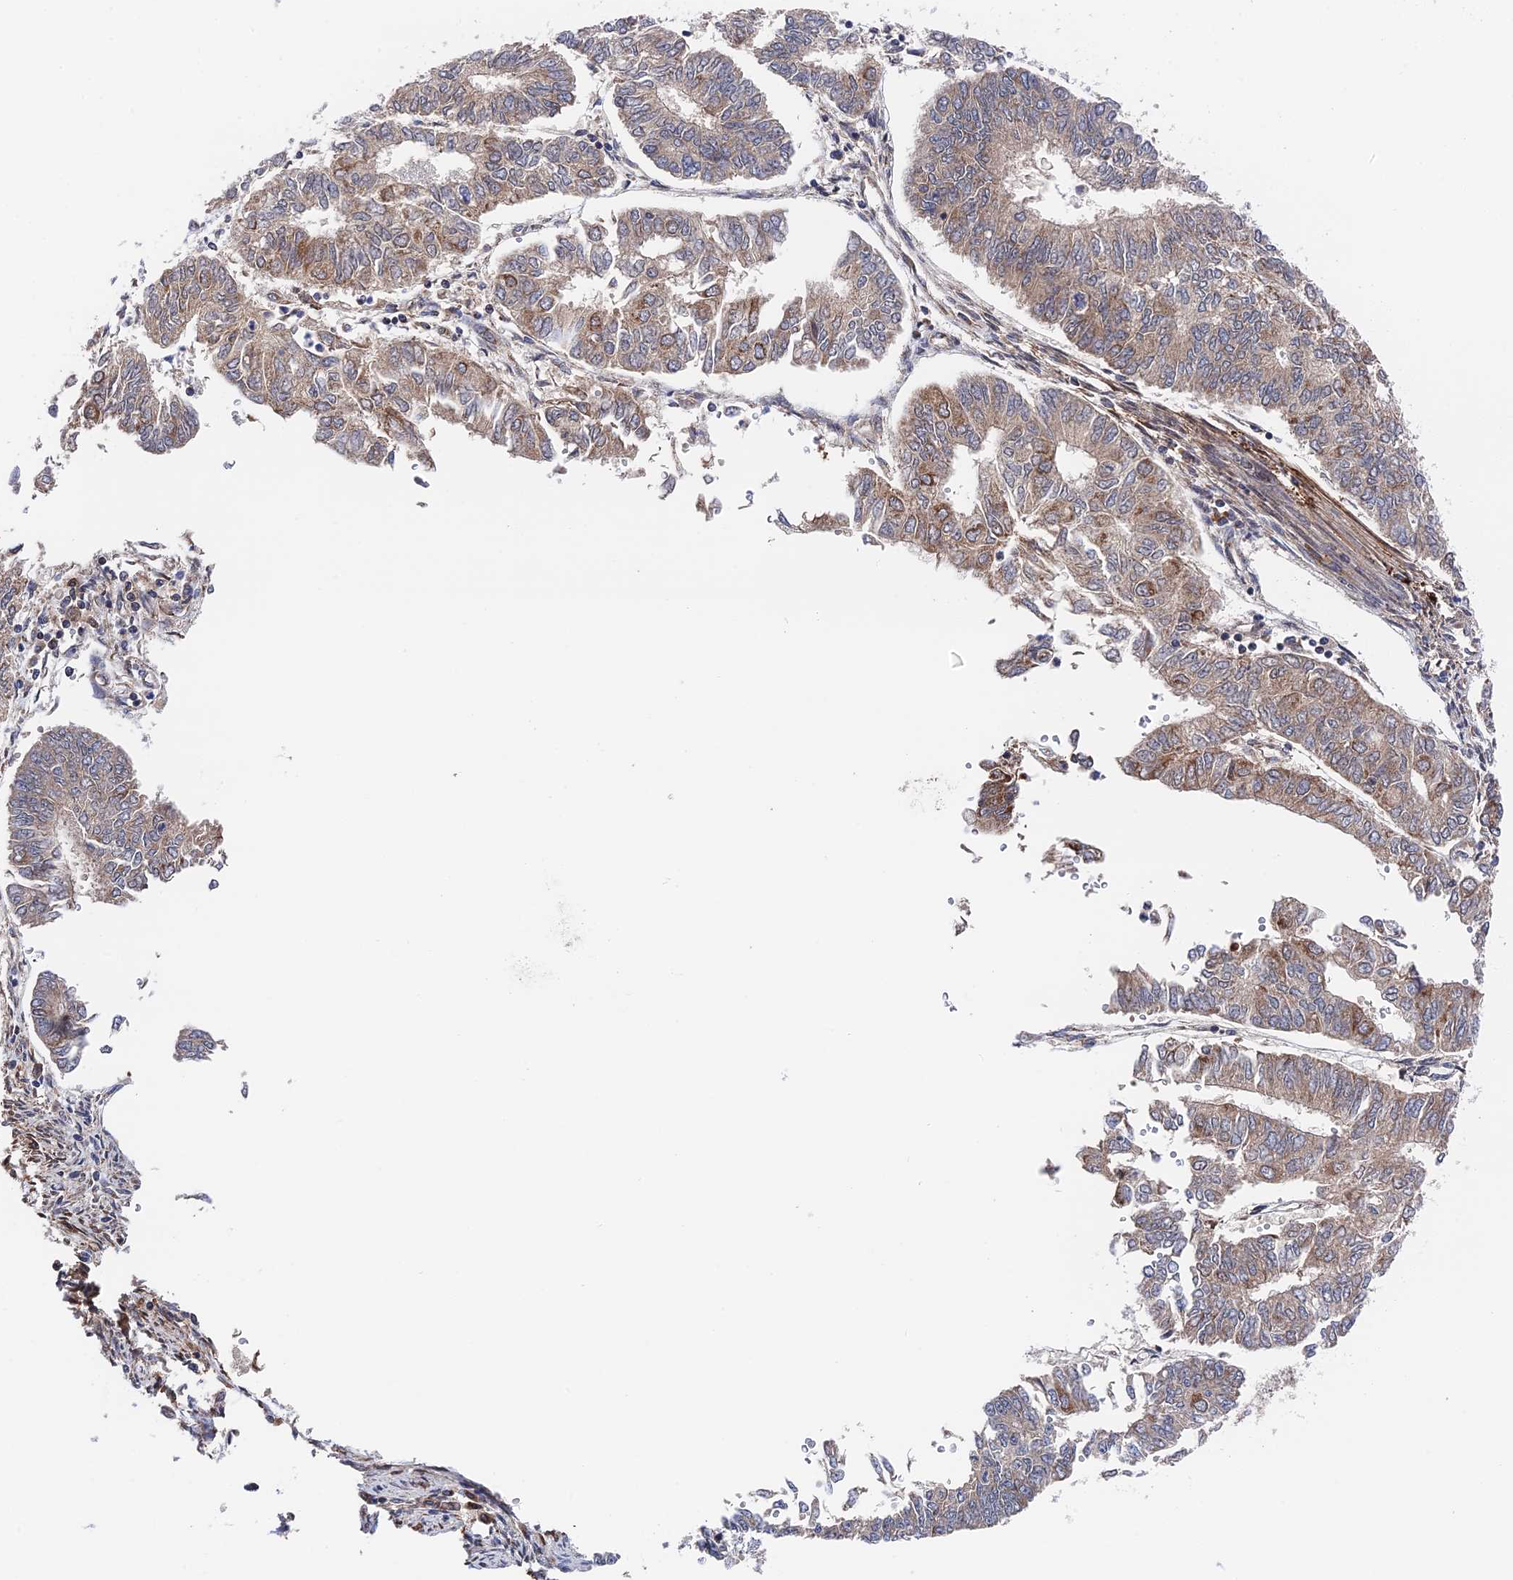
{"staining": {"intensity": "moderate", "quantity": ">75%", "location": "cytoplasmic/membranous"}, "tissue": "endometrial cancer", "cell_type": "Tumor cells", "image_type": "cancer", "snomed": [{"axis": "morphology", "description": "Adenocarcinoma, NOS"}, {"axis": "topography", "description": "Endometrium"}], "caption": "This histopathology image exhibits immunohistochemistry staining of human endometrial cancer, with medium moderate cytoplasmic/membranous expression in approximately >75% of tumor cells.", "gene": "ZNF320", "patient": {"sex": "female", "age": 68}}